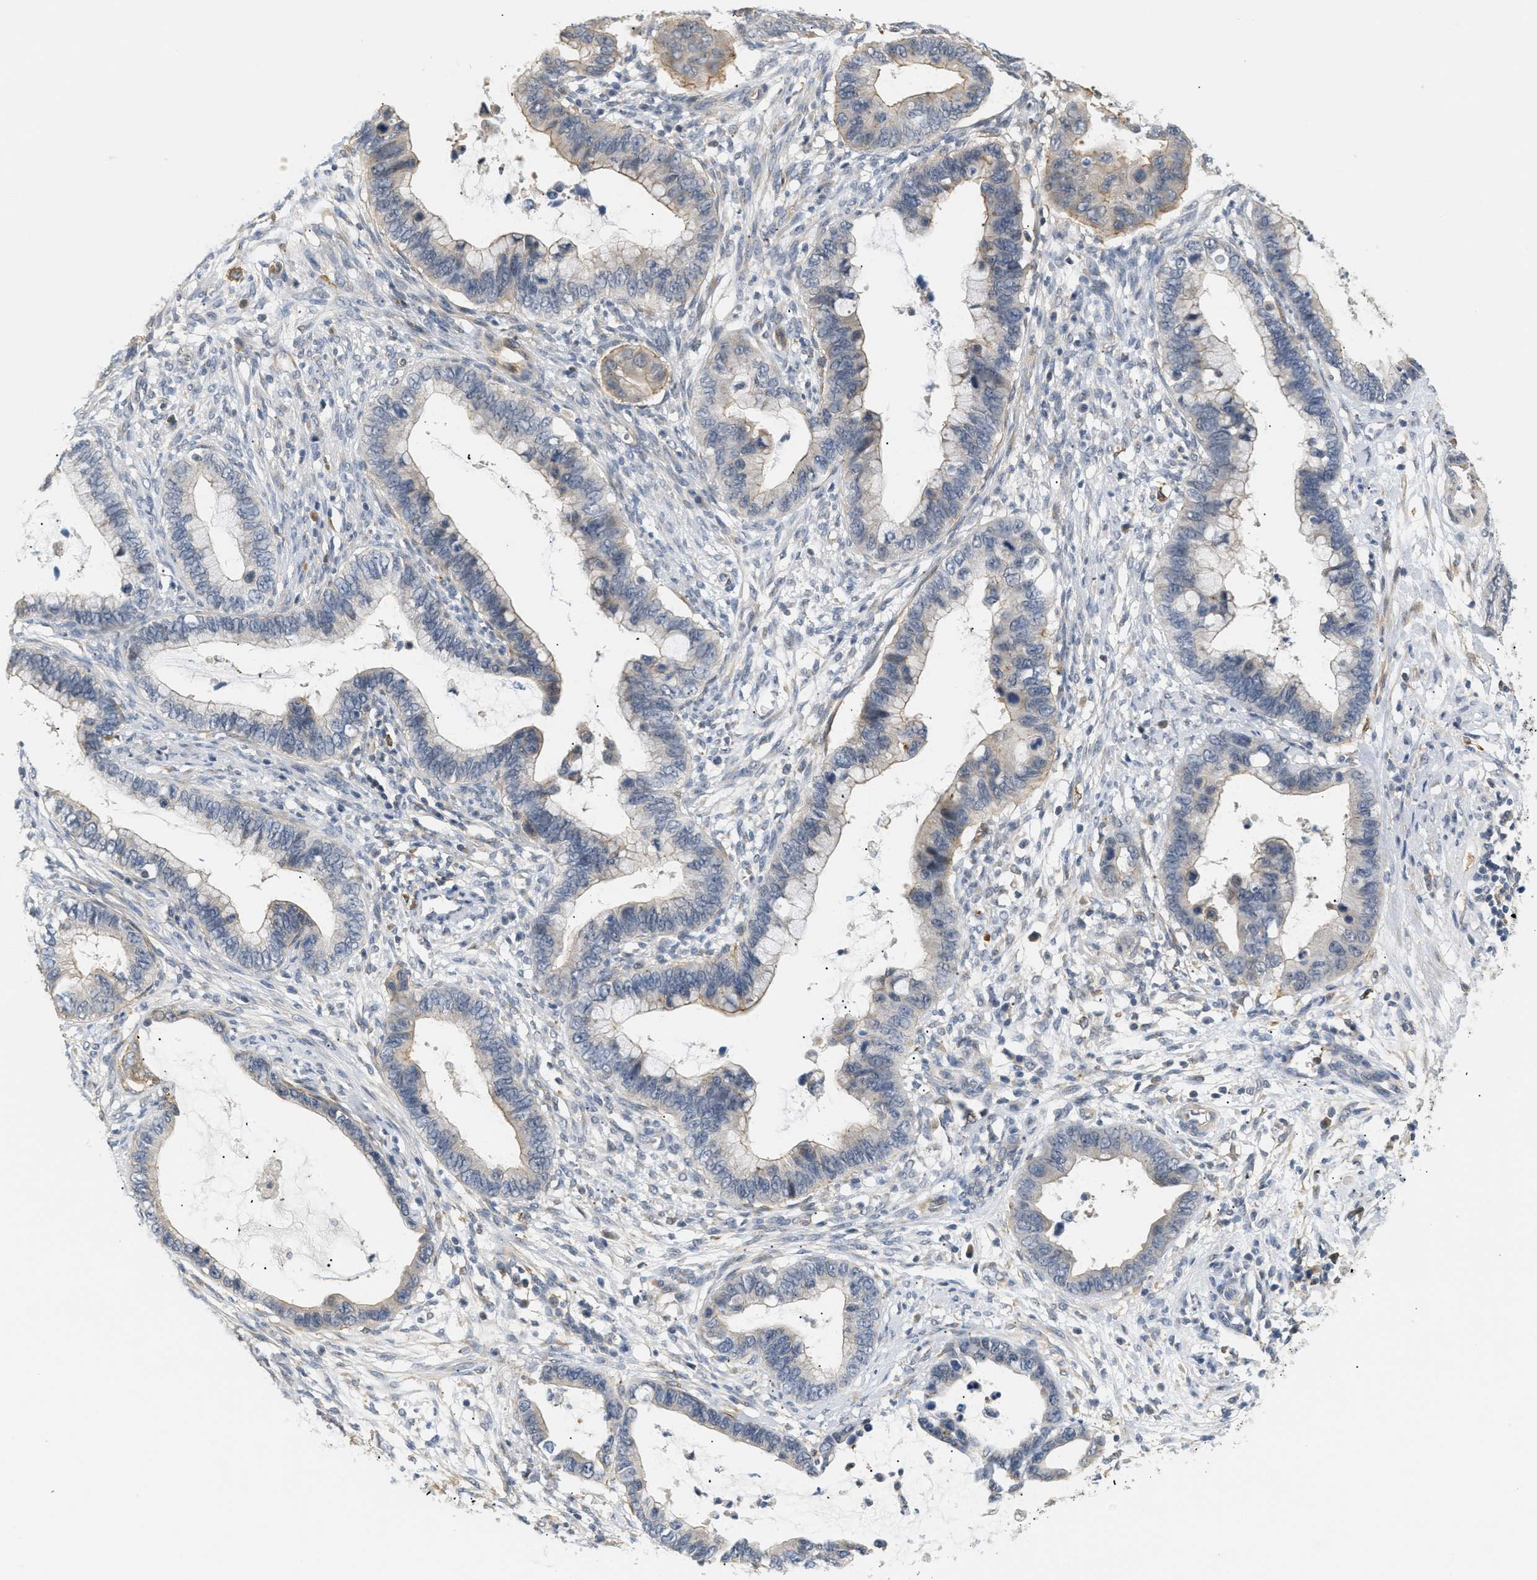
{"staining": {"intensity": "moderate", "quantity": "<25%", "location": "cytoplasmic/membranous"}, "tissue": "cervical cancer", "cell_type": "Tumor cells", "image_type": "cancer", "snomed": [{"axis": "morphology", "description": "Adenocarcinoma, NOS"}, {"axis": "topography", "description": "Cervix"}], "caption": "A photomicrograph showing moderate cytoplasmic/membranous positivity in about <25% of tumor cells in adenocarcinoma (cervical), as visualized by brown immunohistochemical staining.", "gene": "CORO2B", "patient": {"sex": "female", "age": 44}}